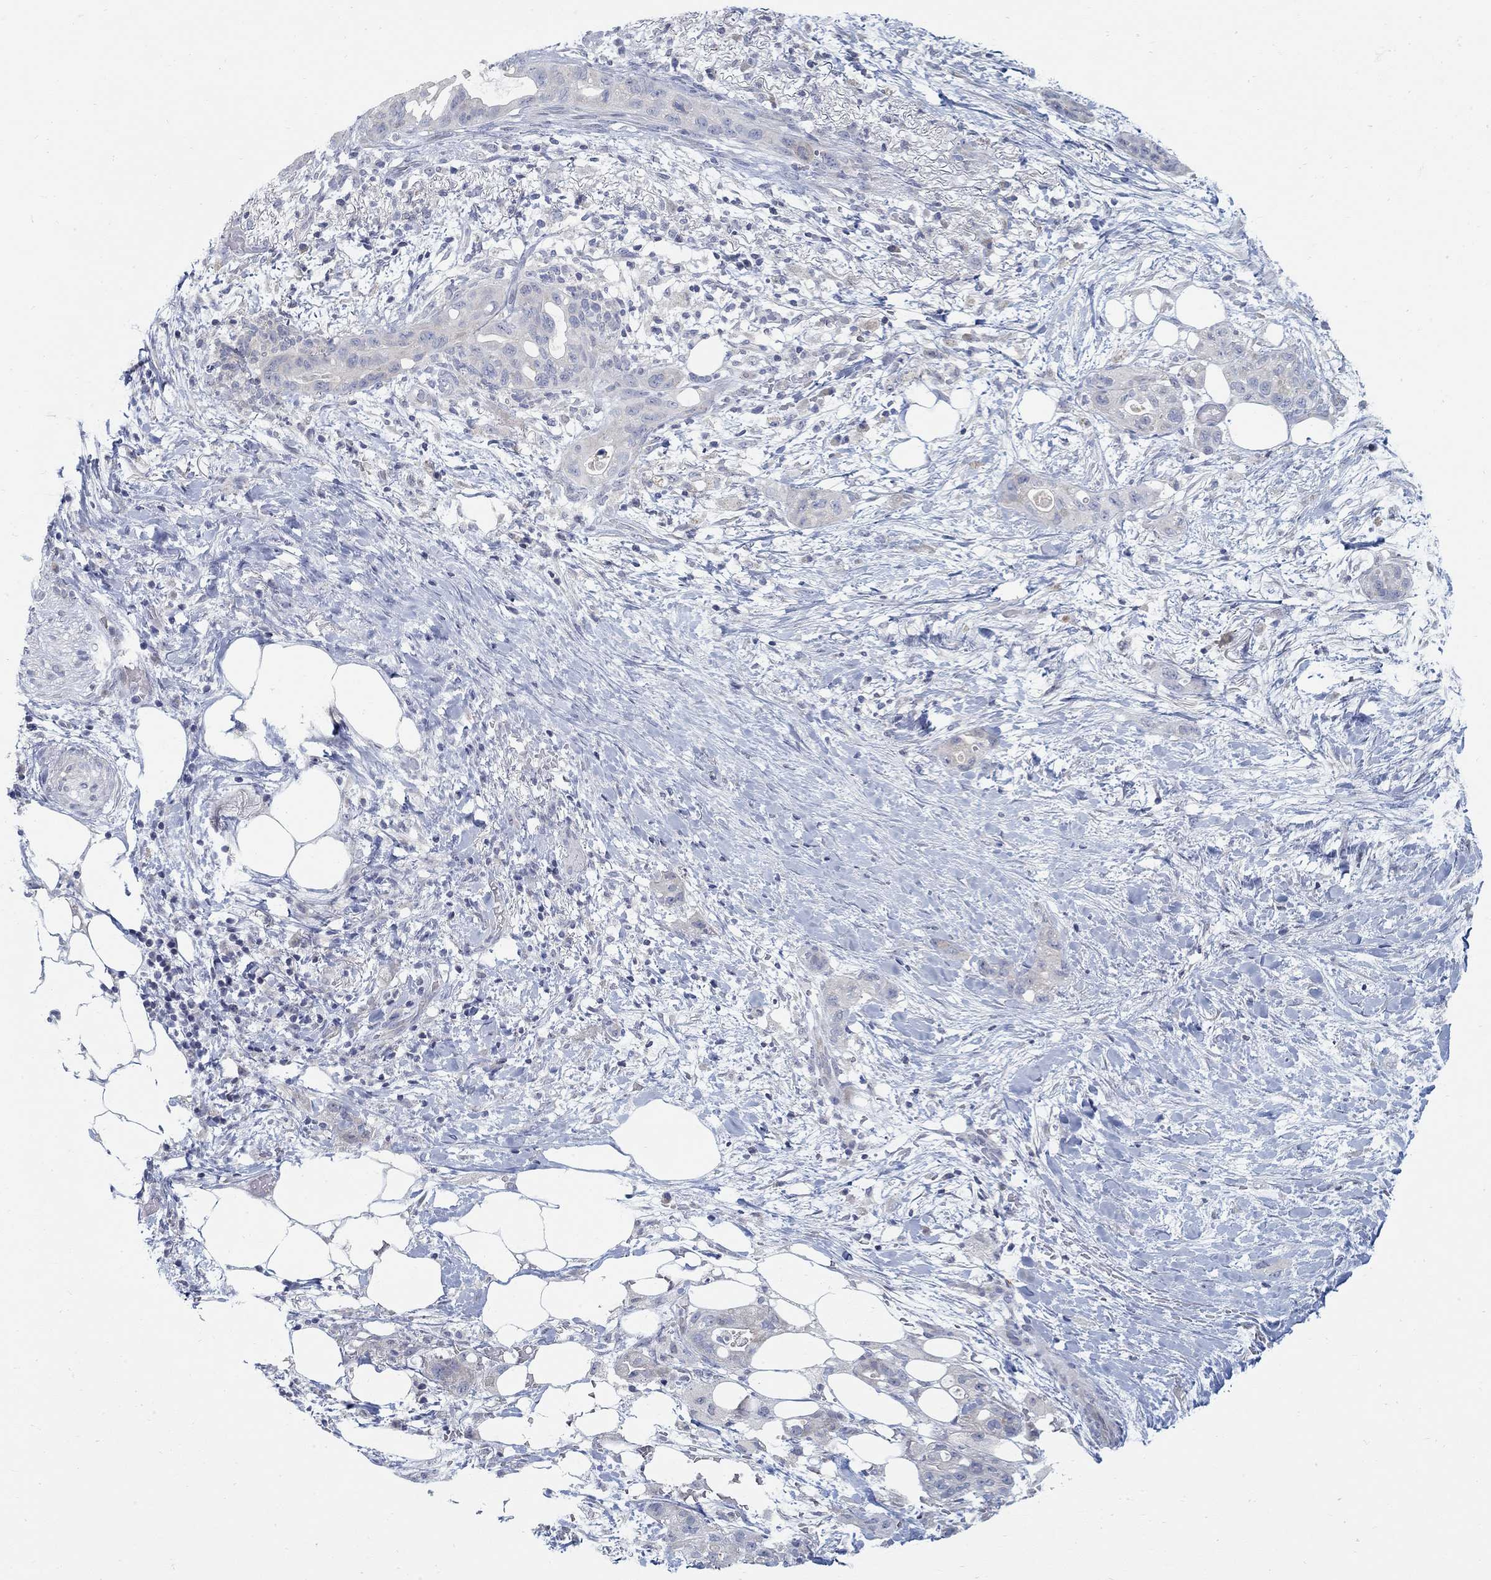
{"staining": {"intensity": "negative", "quantity": "none", "location": "none"}, "tissue": "pancreatic cancer", "cell_type": "Tumor cells", "image_type": "cancer", "snomed": [{"axis": "morphology", "description": "Adenocarcinoma, NOS"}, {"axis": "topography", "description": "Pancreas"}], "caption": "Pancreatic cancer (adenocarcinoma) was stained to show a protein in brown. There is no significant positivity in tumor cells.", "gene": "ANO7", "patient": {"sex": "female", "age": 72}}